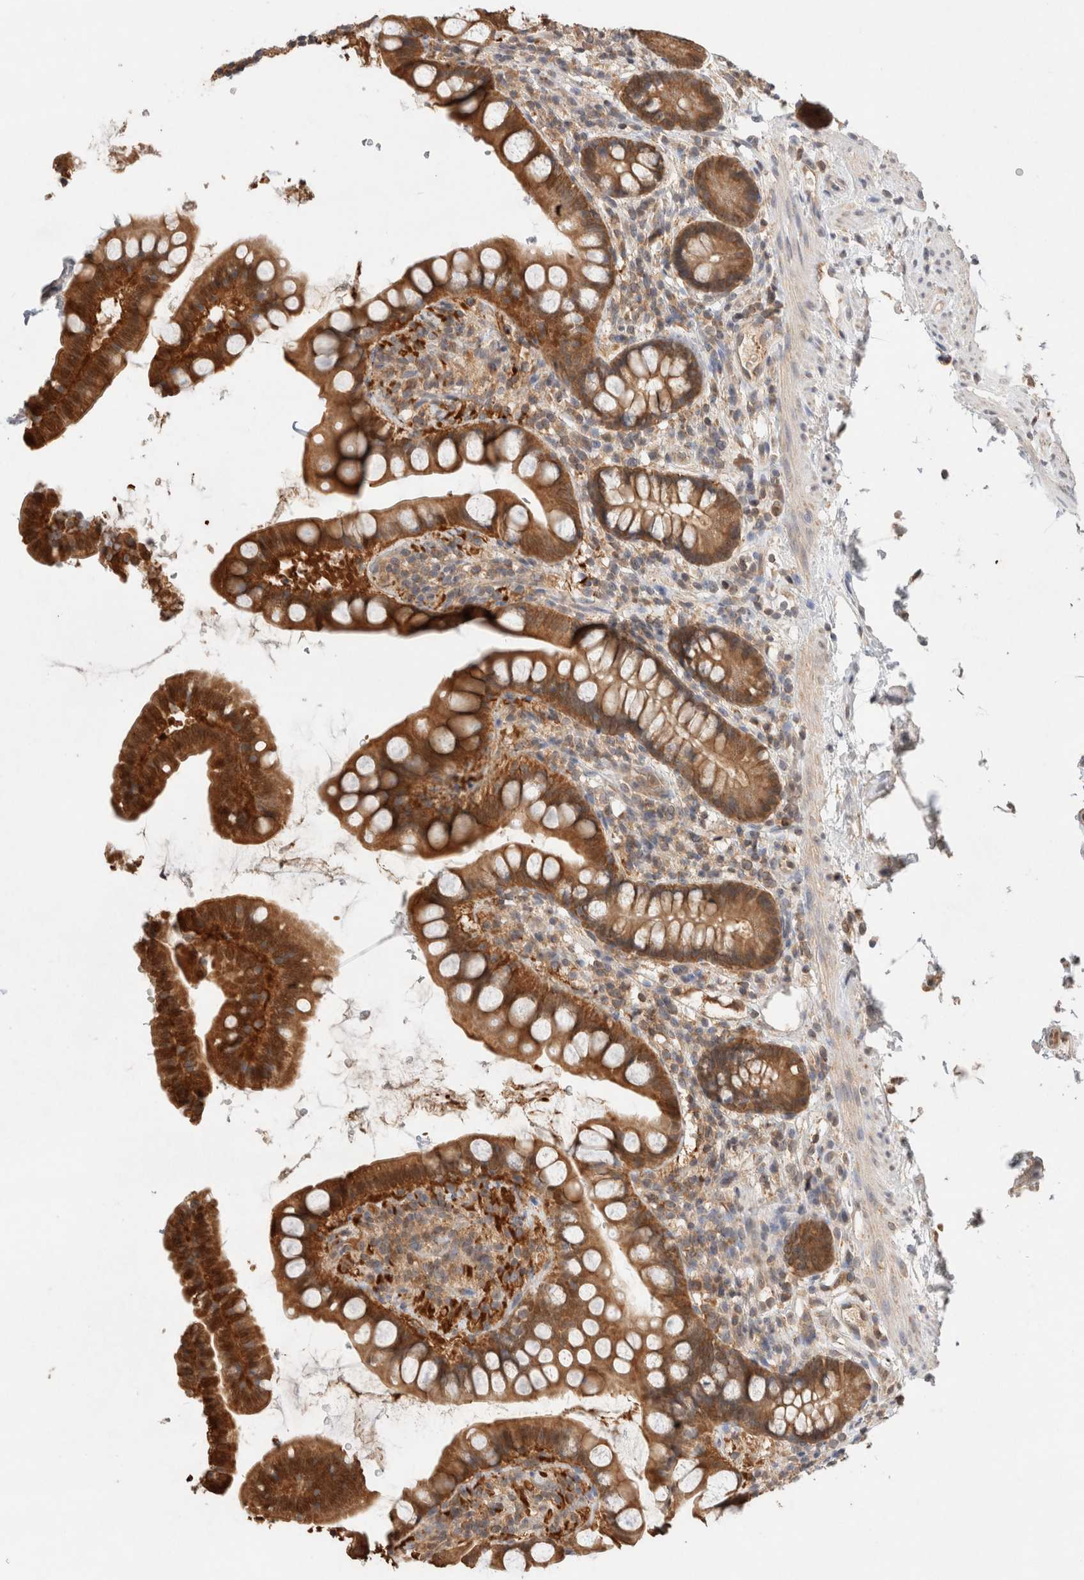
{"staining": {"intensity": "strong", "quantity": ">75%", "location": "cytoplasmic/membranous"}, "tissue": "small intestine", "cell_type": "Glandular cells", "image_type": "normal", "snomed": [{"axis": "morphology", "description": "Normal tissue, NOS"}, {"axis": "topography", "description": "Smooth muscle"}, {"axis": "topography", "description": "Small intestine"}], "caption": "This photomicrograph demonstrates IHC staining of unremarkable human small intestine, with high strong cytoplasmic/membranous staining in approximately >75% of glandular cells.", "gene": "CA13", "patient": {"sex": "female", "age": 84}}